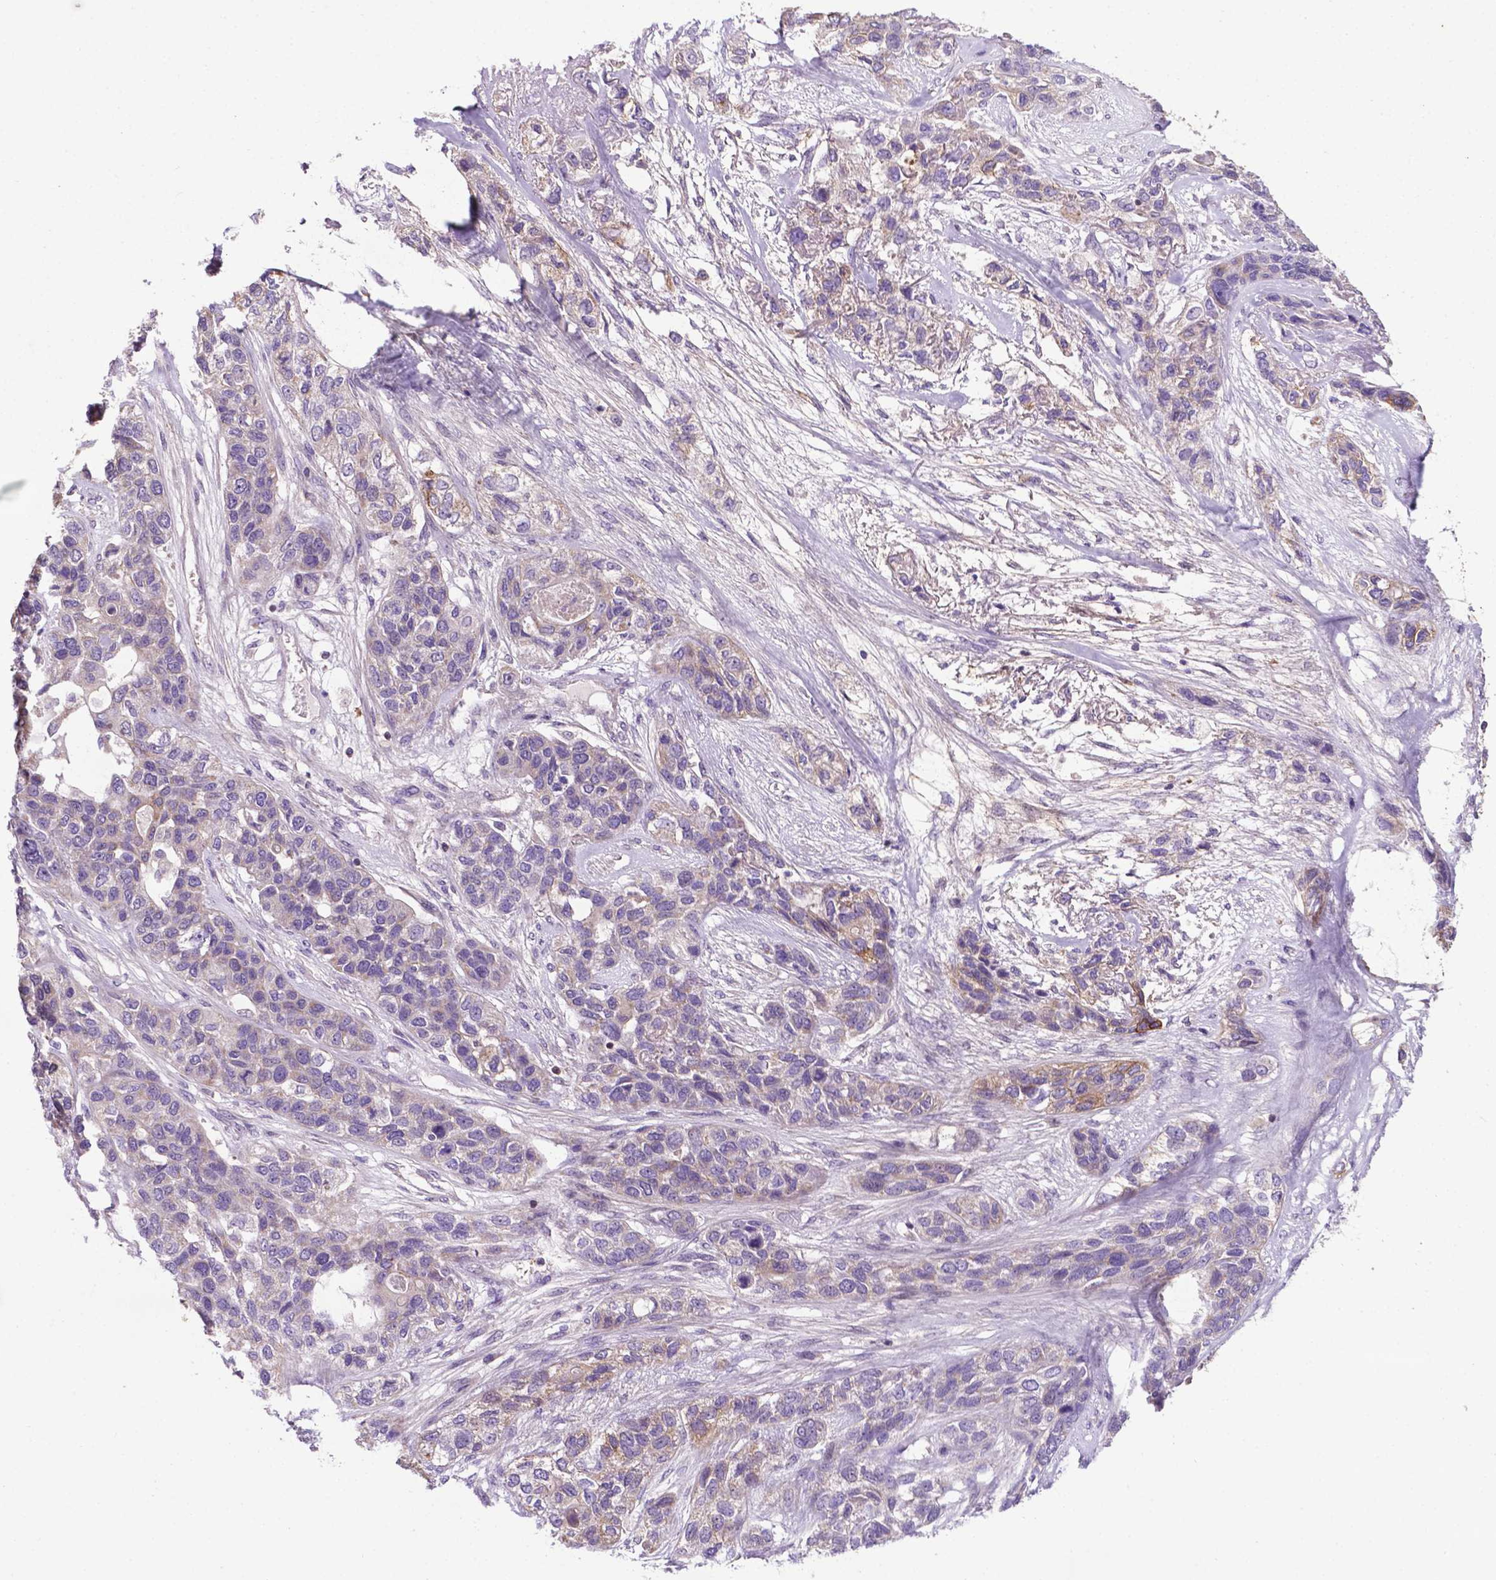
{"staining": {"intensity": "negative", "quantity": "none", "location": "none"}, "tissue": "lung cancer", "cell_type": "Tumor cells", "image_type": "cancer", "snomed": [{"axis": "morphology", "description": "Squamous cell carcinoma, NOS"}, {"axis": "topography", "description": "Lung"}], "caption": "Tumor cells are negative for protein expression in human lung cancer.", "gene": "SPNS2", "patient": {"sex": "female", "age": 70}}